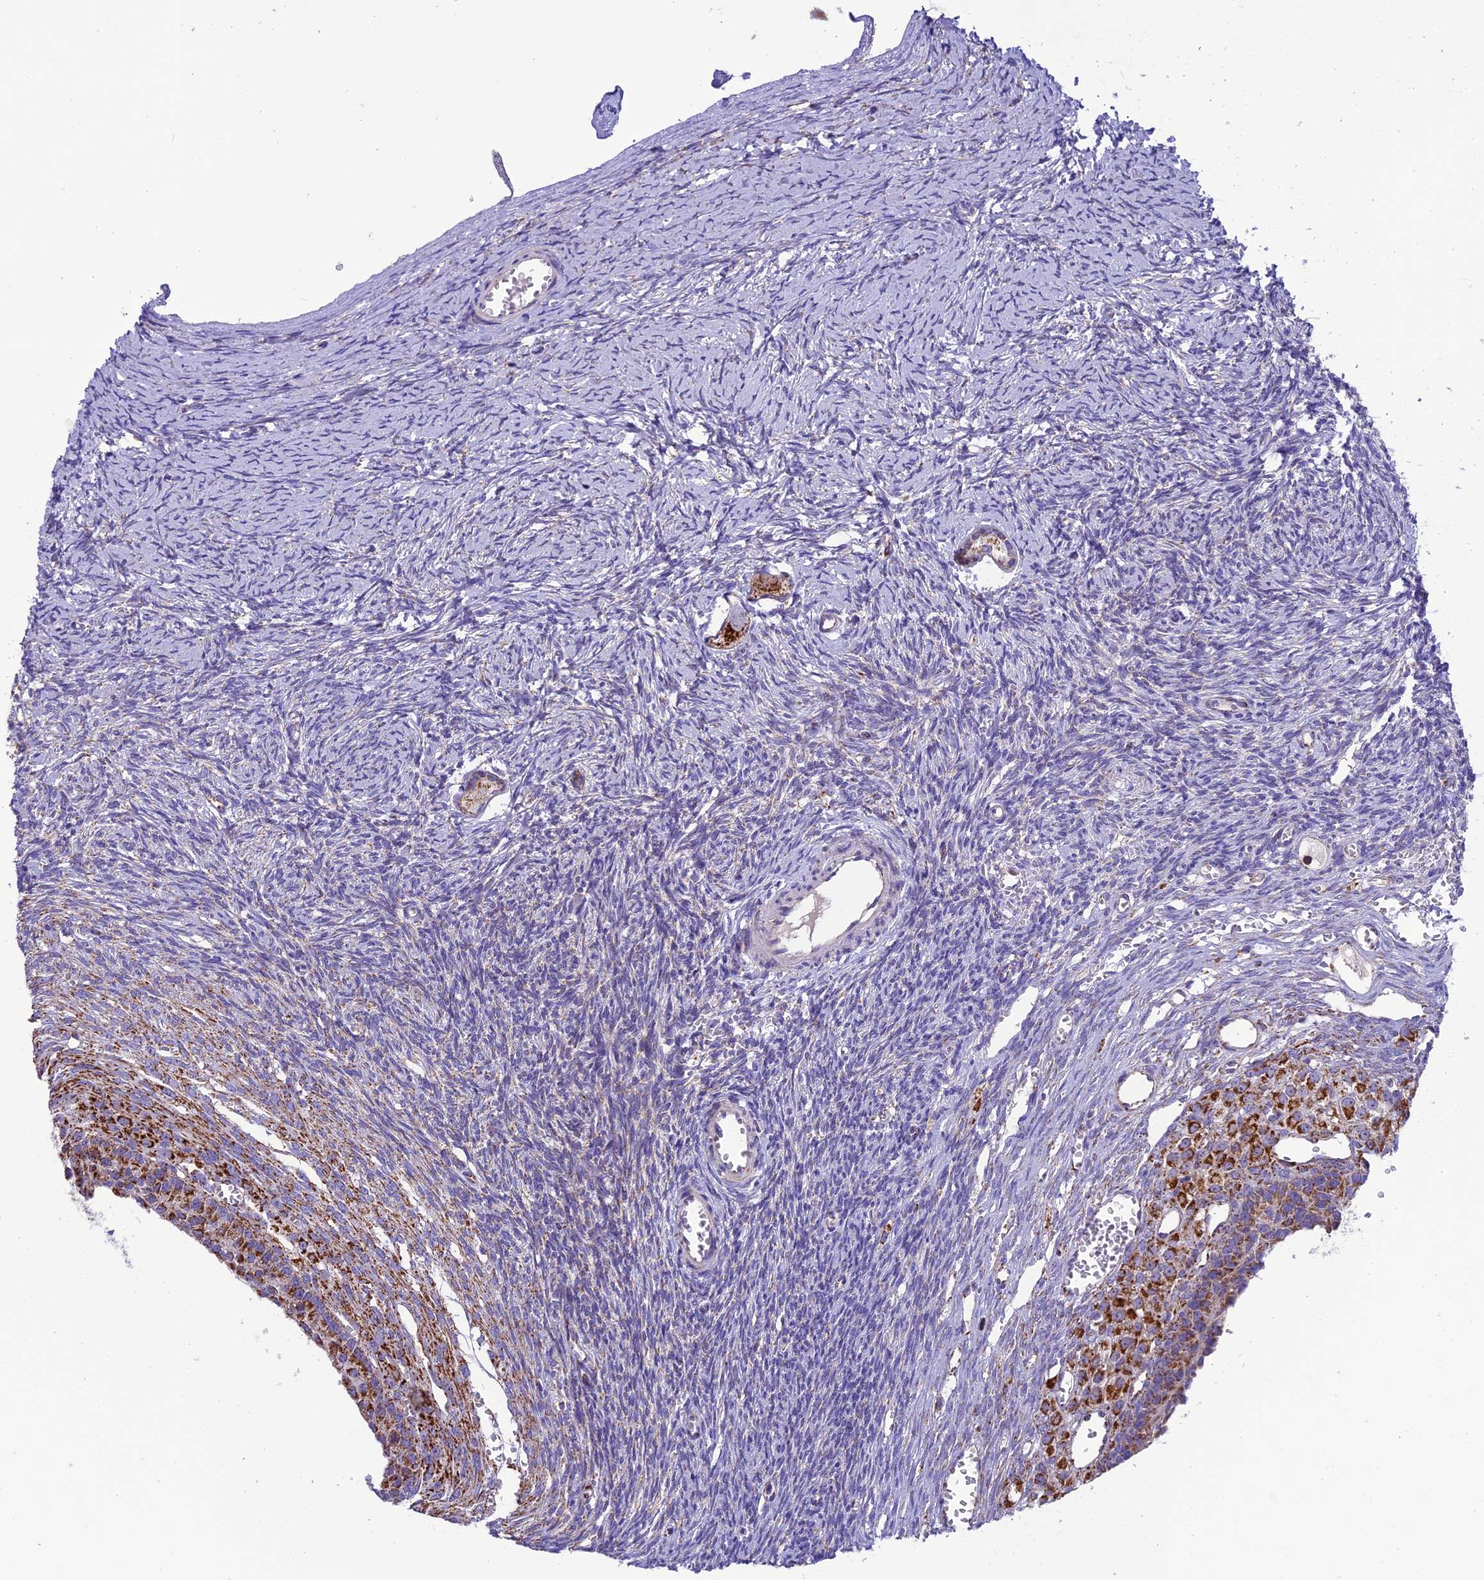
{"staining": {"intensity": "strong", "quantity": ">75%", "location": "cytoplasmic/membranous"}, "tissue": "ovary", "cell_type": "Follicle cells", "image_type": "normal", "snomed": [{"axis": "morphology", "description": "Normal tissue, NOS"}, {"axis": "topography", "description": "Ovary"}], "caption": "Strong cytoplasmic/membranous staining is identified in about >75% of follicle cells in benign ovary. Nuclei are stained in blue.", "gene": "MRPS34", "patient": {"sex": "female", "age": 39}}